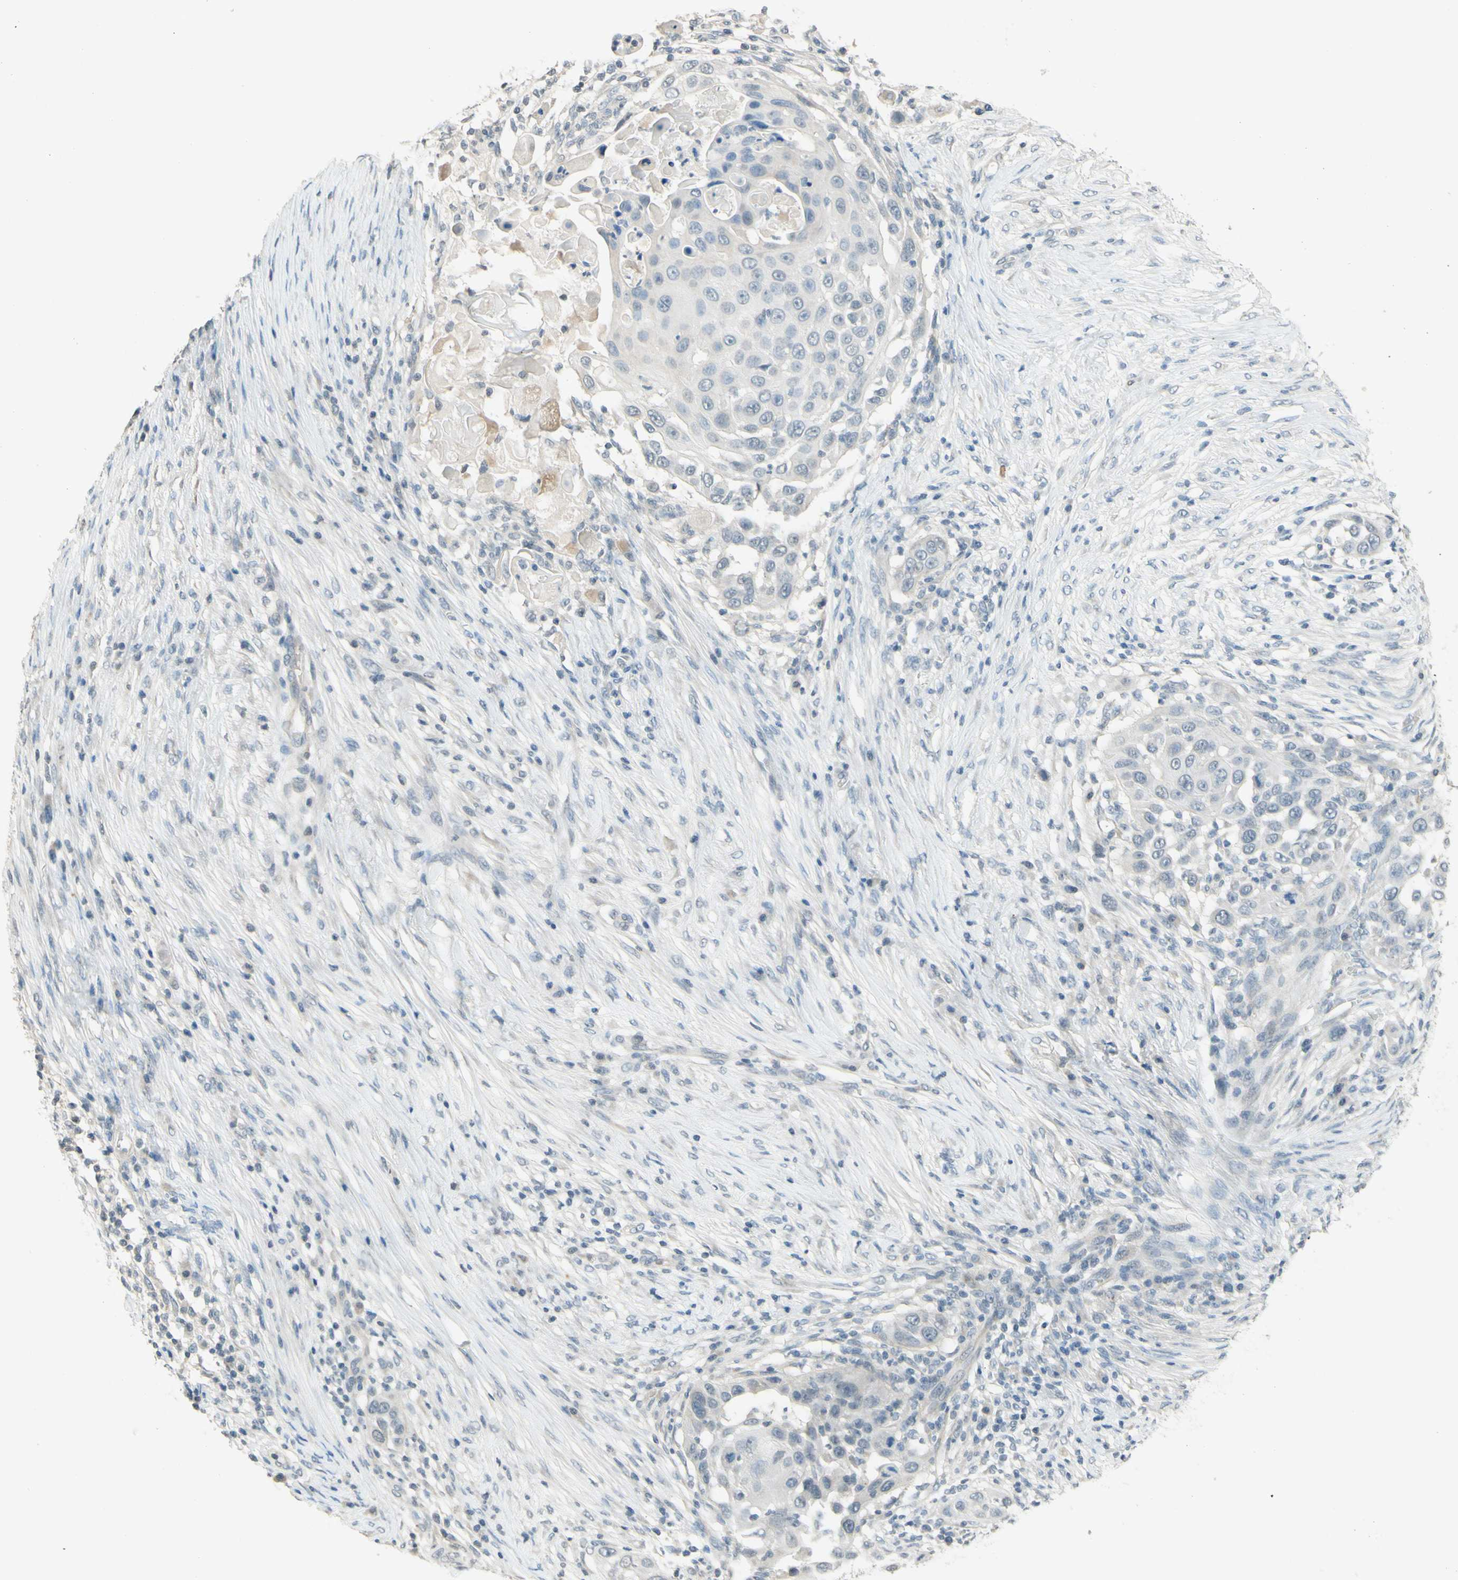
{"staining": {"intensity": "negative", "quantity": "none", "location": "none"}, "tissue": "skin cancer", "cell_type": "Tumor cells", "image_type": "cancer", "snomed": [{"axis": "morphology", "description": "Squamous cell carcinoma, NOS"}, {"axis": "topography", "description": "Skin"}], "caption": "Skin cancer (squamous cell carcinoma) stained for a protein using immunohistochemistry shows no expression tumor cells.", "gene": "MAG", "patient": {"sex": "female", "age": 44}}